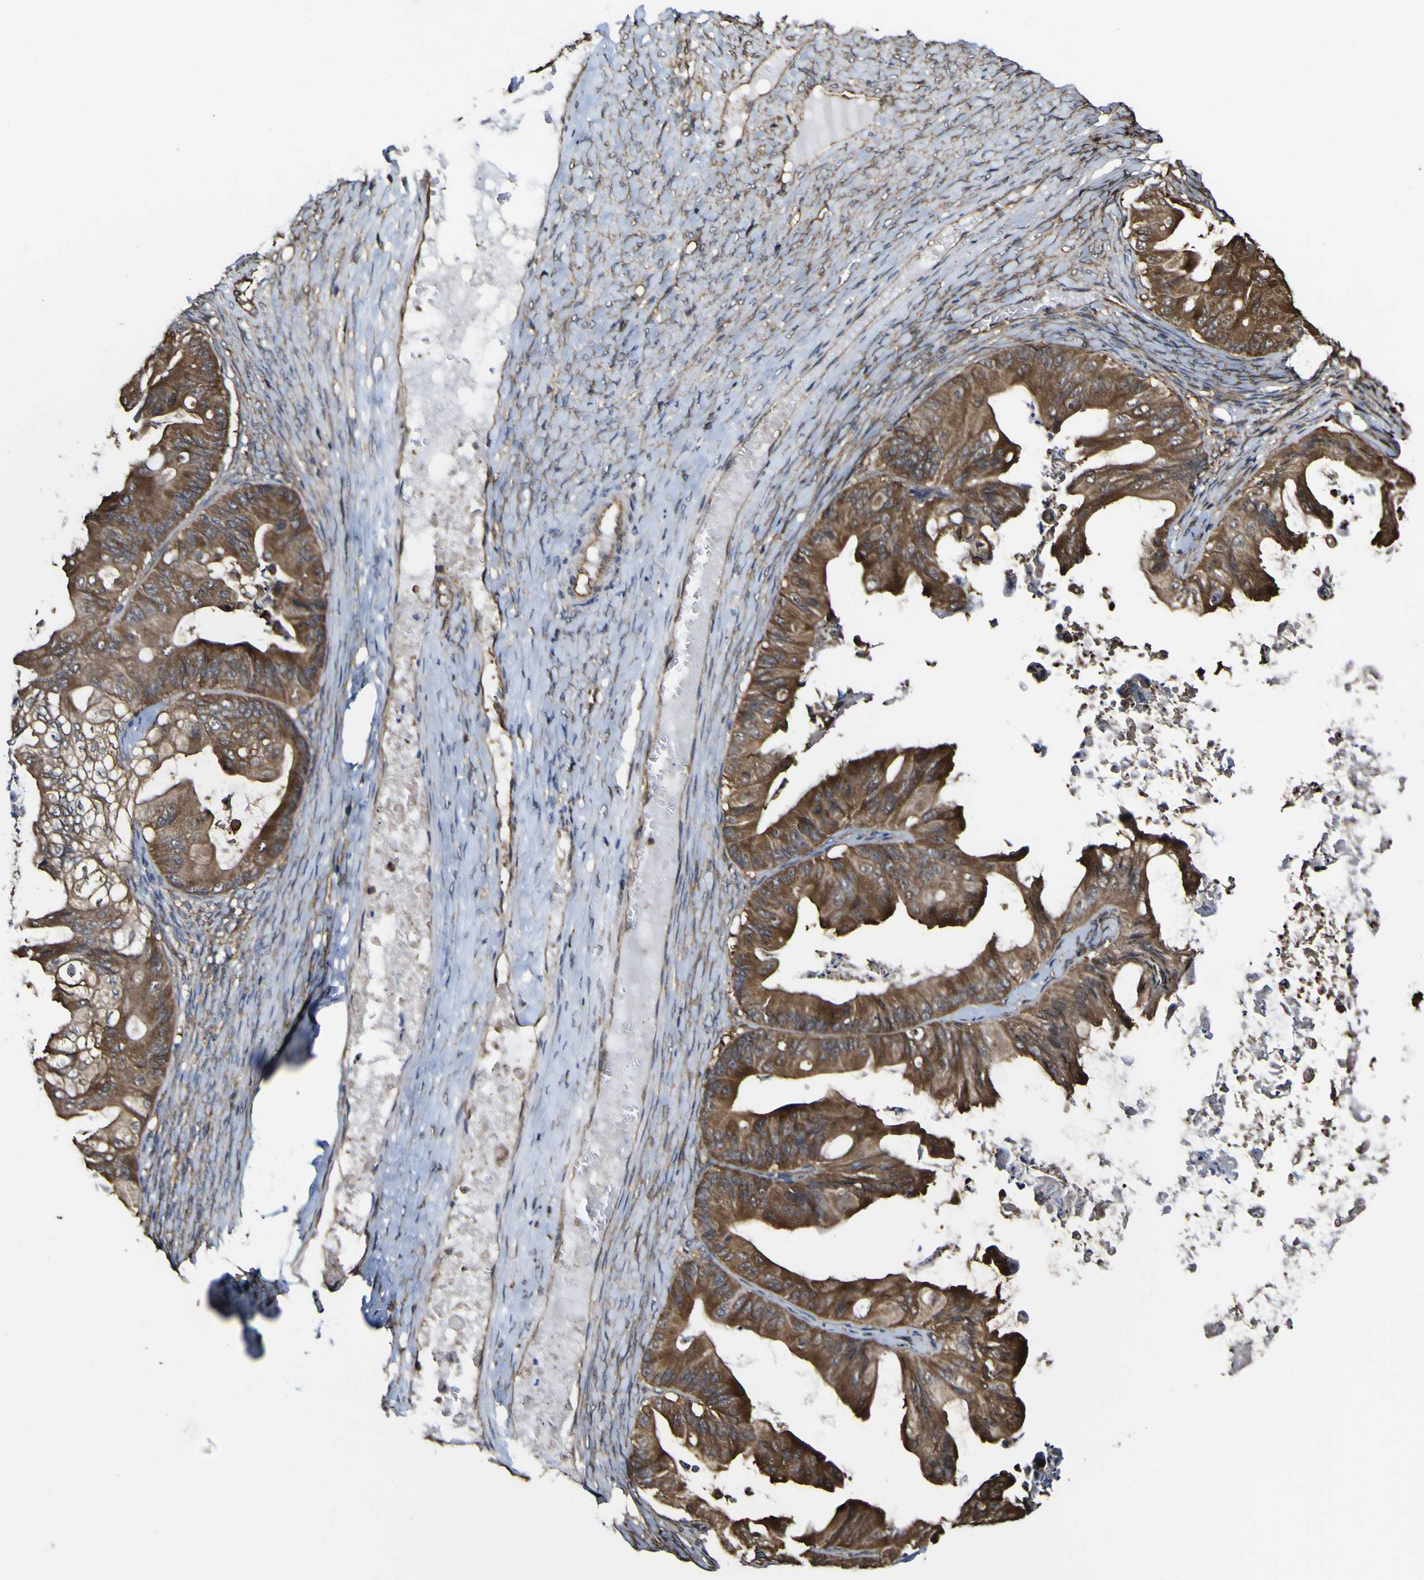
{"staining": {"intensity": "moderate", "quantity": ">75%", "location": "cytoplasmic/membranous"}, "tissue": "ovarian cancer", "cell_type": "Tumor cells", "image_type": "cancer", "snomed": [{"axis": "morphology", "description": "Cystadenocarcinoma, mucinous, NOS"}, {"axis": "topography", "description": "Ovary"}], "caption": "This is an image of immunohistochemistry (IHC) staining of mucinous cystadenocarcinoma (ovarian), which shows moderate staining in the cytoplasmic/membranous of tumor cells.", "gene": "PTPRR", "patient": {"sex": "female", "age": 37}}